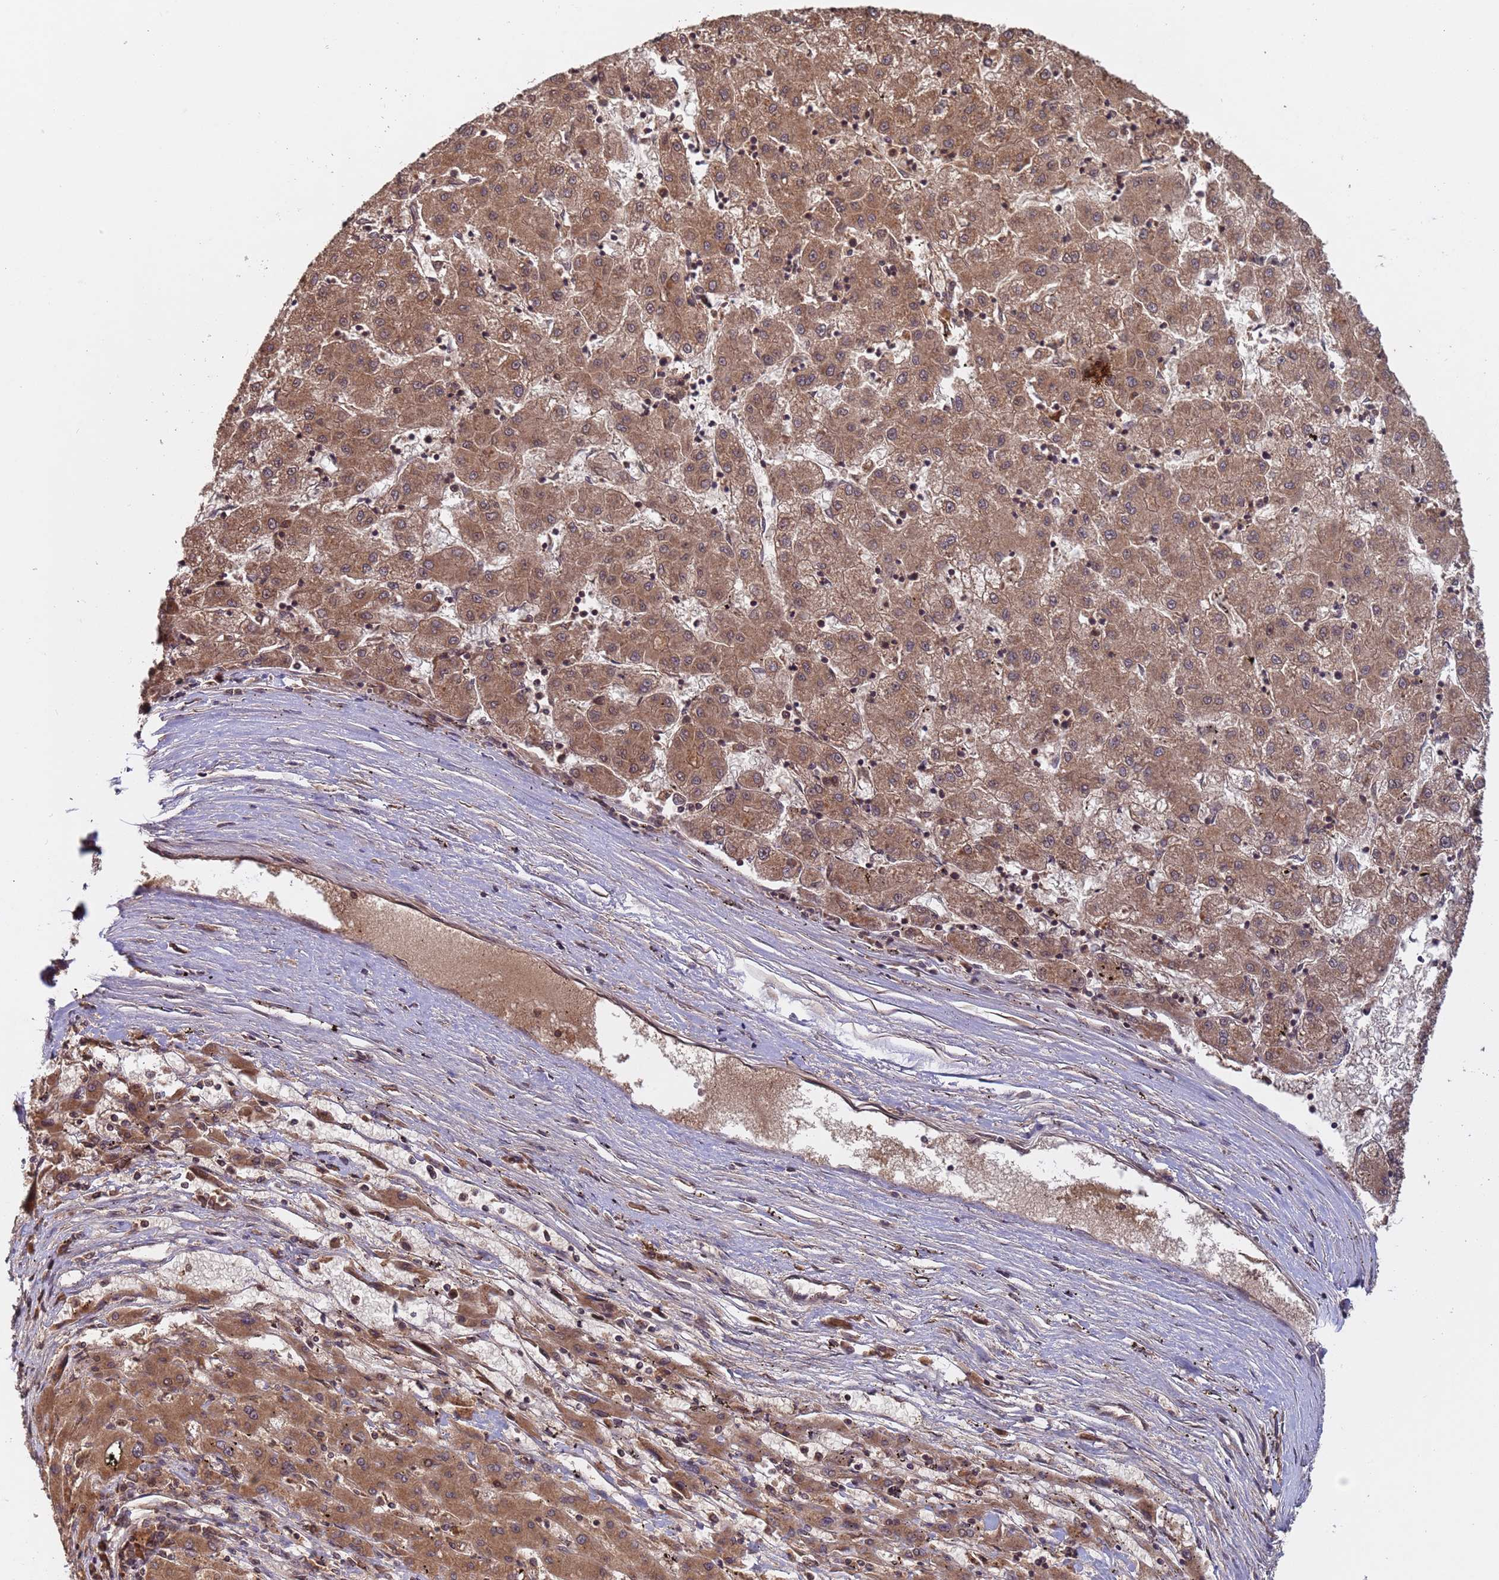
{"staining": {"intensity": "moderate", "quantity": ">75%", "location": "cytoplasmic/membranous,nuclear"}, "tissue": "liver cancer", "cell_type": "Tumor cells", "image_type": "cancer", "snomed": [{"axis": "morphology", "description": "Carcinoma, Hepatocellular, NOS"}, {"axis": "topography", "description": "Liver"}], "caption": "The micrograph shows staining of hepatocellular carcinoma (liver), revealing moderate cytoplasmic/membranous and nuclear protein expression (brown color) within tumor cells.", "gene": "ERI1", "patient": {"sex": "male", "age": 72}}